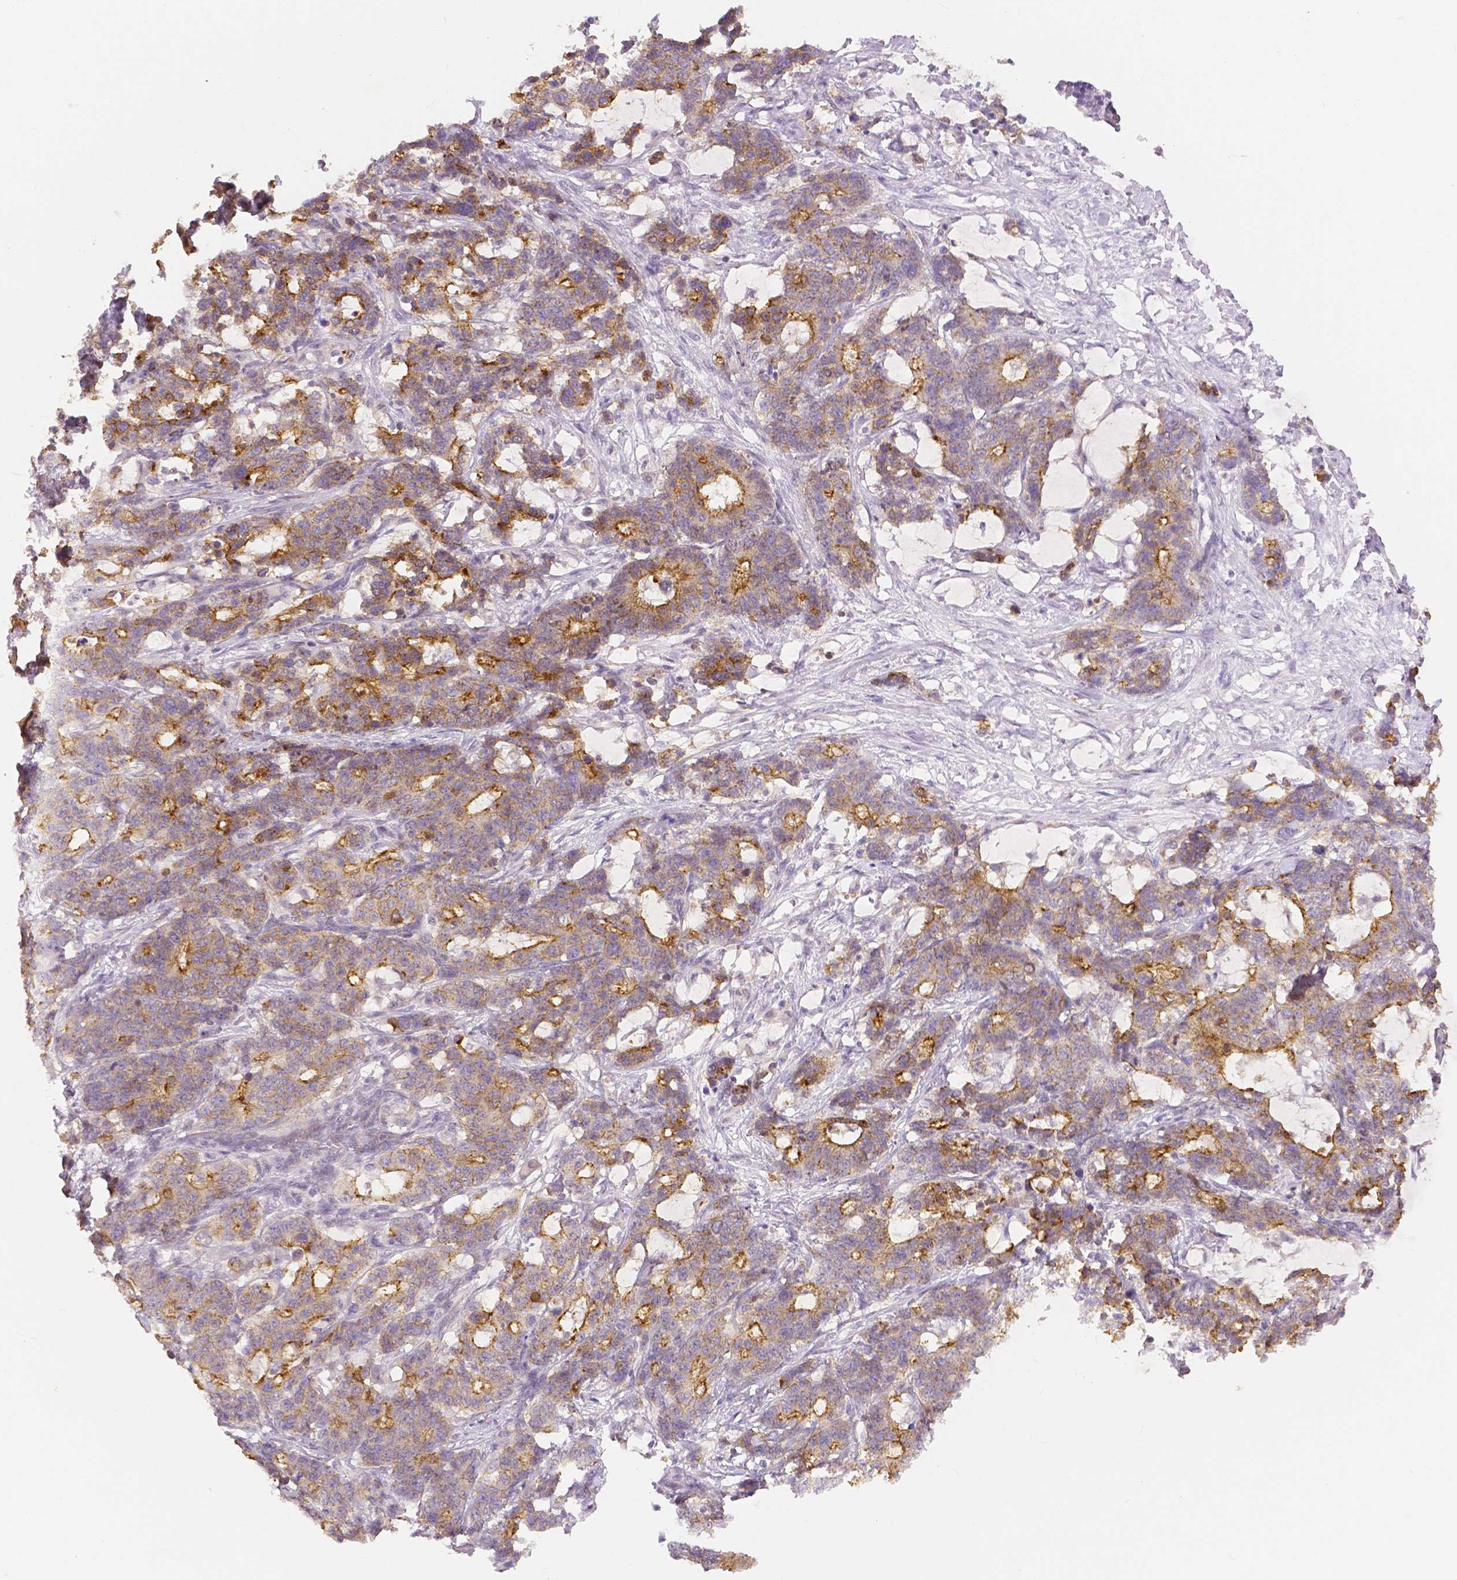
{"staining": {"intensity": "moderate", "quantity": ">75%", "location": "cytoplasmic/membranous"}, "tissue": "stomach cancer", "cell_type": "Tumor cells", "image_type": "cancer", "snomed": [{"axis": "morphology", "description": "Normal tissue, NOS"}, {"axis": "morphology", "description": "Adenocarcinoma, NOS"}, {"axis": "topography", "description": "Stomach"}], "caption": "Stomach adenocarcinoma stained with a brown dye demonstrates moderate cytoplasmic/membranous positive staining in approximately >75% of tumor cells.", "gene": "OCLN", "patient": {"sex": "female", "age": 64}}